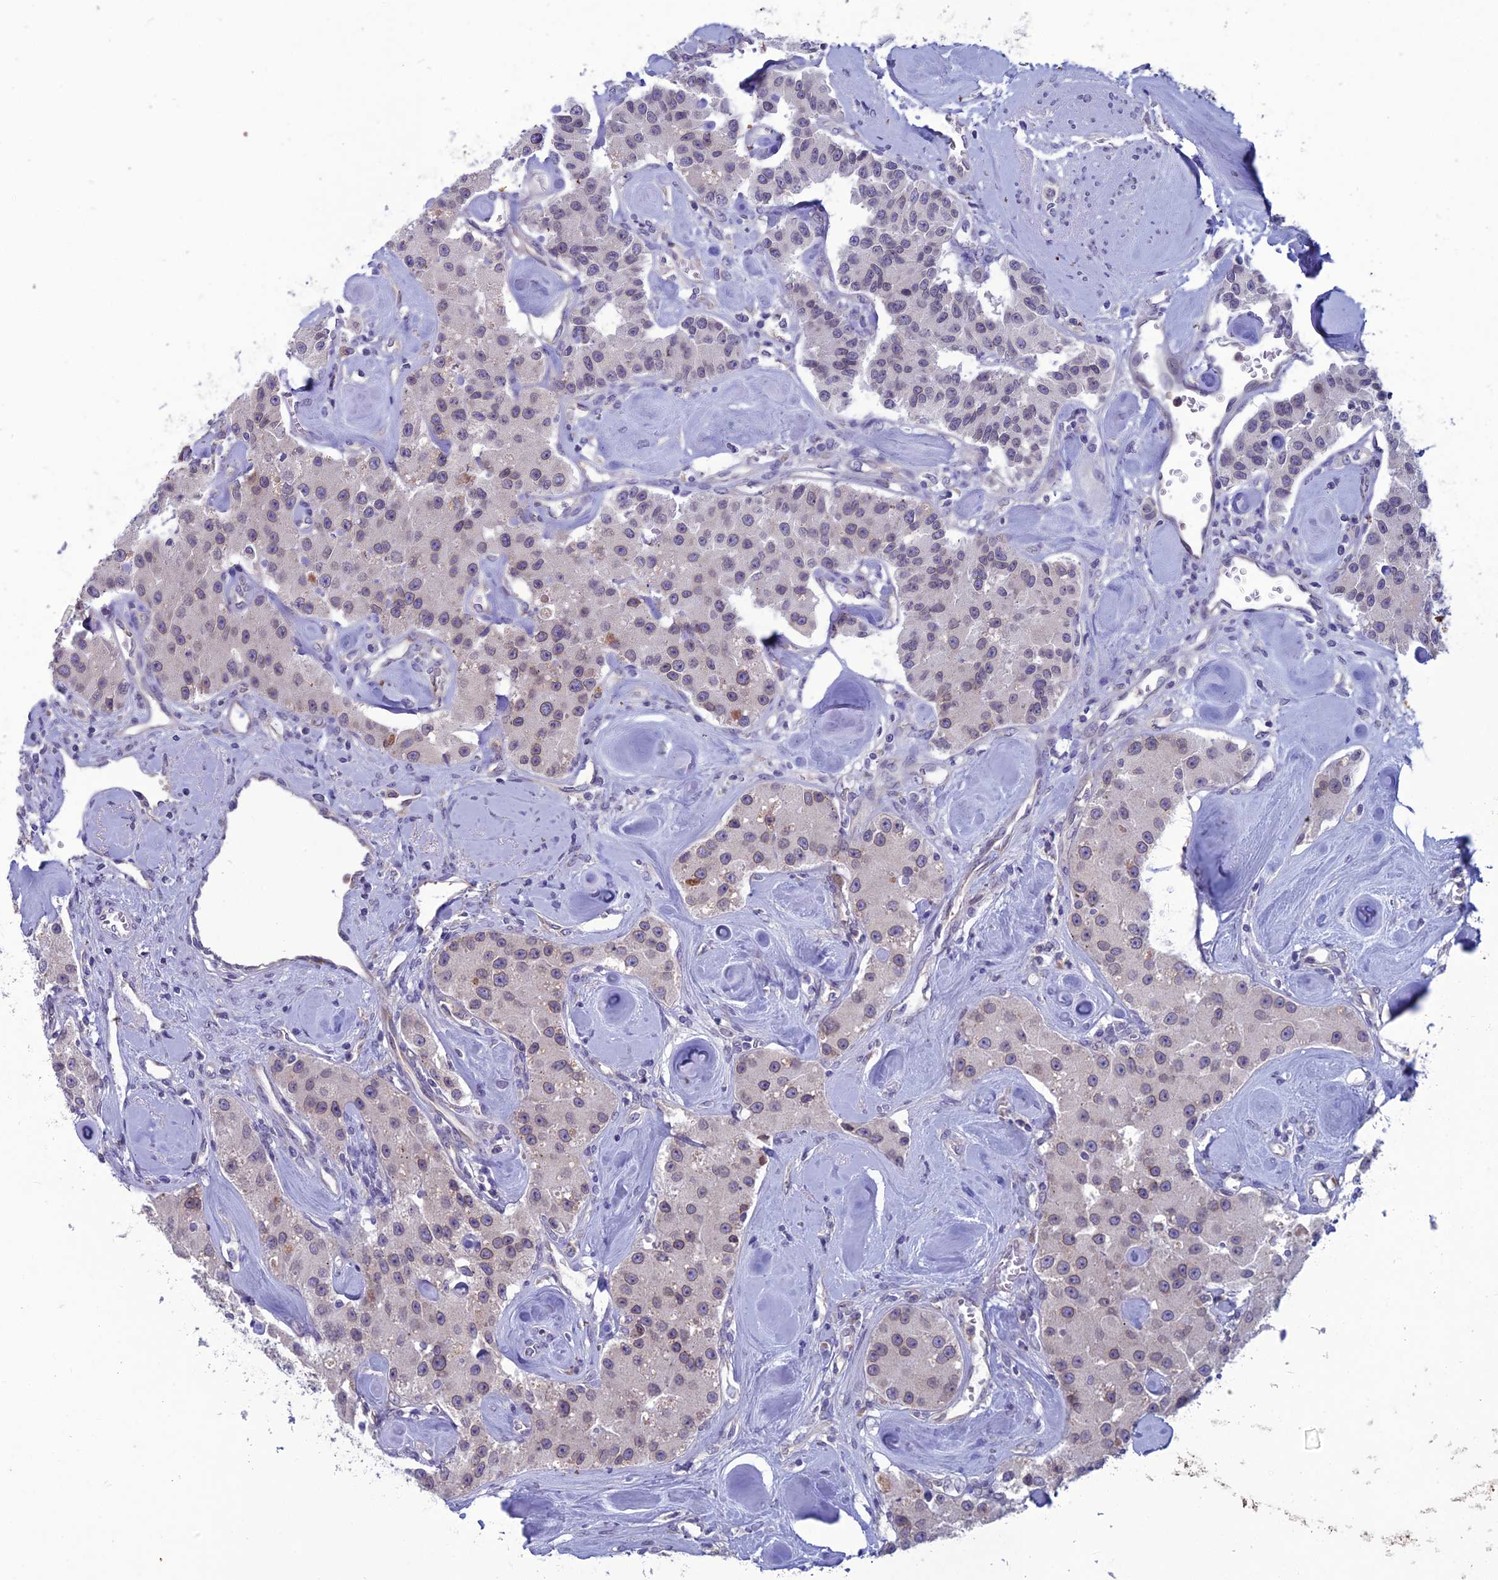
{"staining": {"intensity": "moderate", "quantity": "25%-75%", "location": "cytoplasmic/membranous,nuclear"}, "tissue": "carcinoid", "cell_type": "Tumor cells", "image_type": "cancer", "snomed": [{"axis": "morphology", "description": "Carcinoid, malignant, NOS"}, {"axis": "topography", "description": "Pancreas"}], "caption": "Immunohistochemistry (IHC) image of neoplastic tissue: carcinoid stained using immunohistochemistry shows medium levels of moderate protein expression localized specifically in the cytoplasmic/membranous and nuclear of tumor cells, appearing as a cytoplasmic/membranous and nuclear brown color.", "gene": "WDR46", "patient": {"sex": "male", "age": 41}}